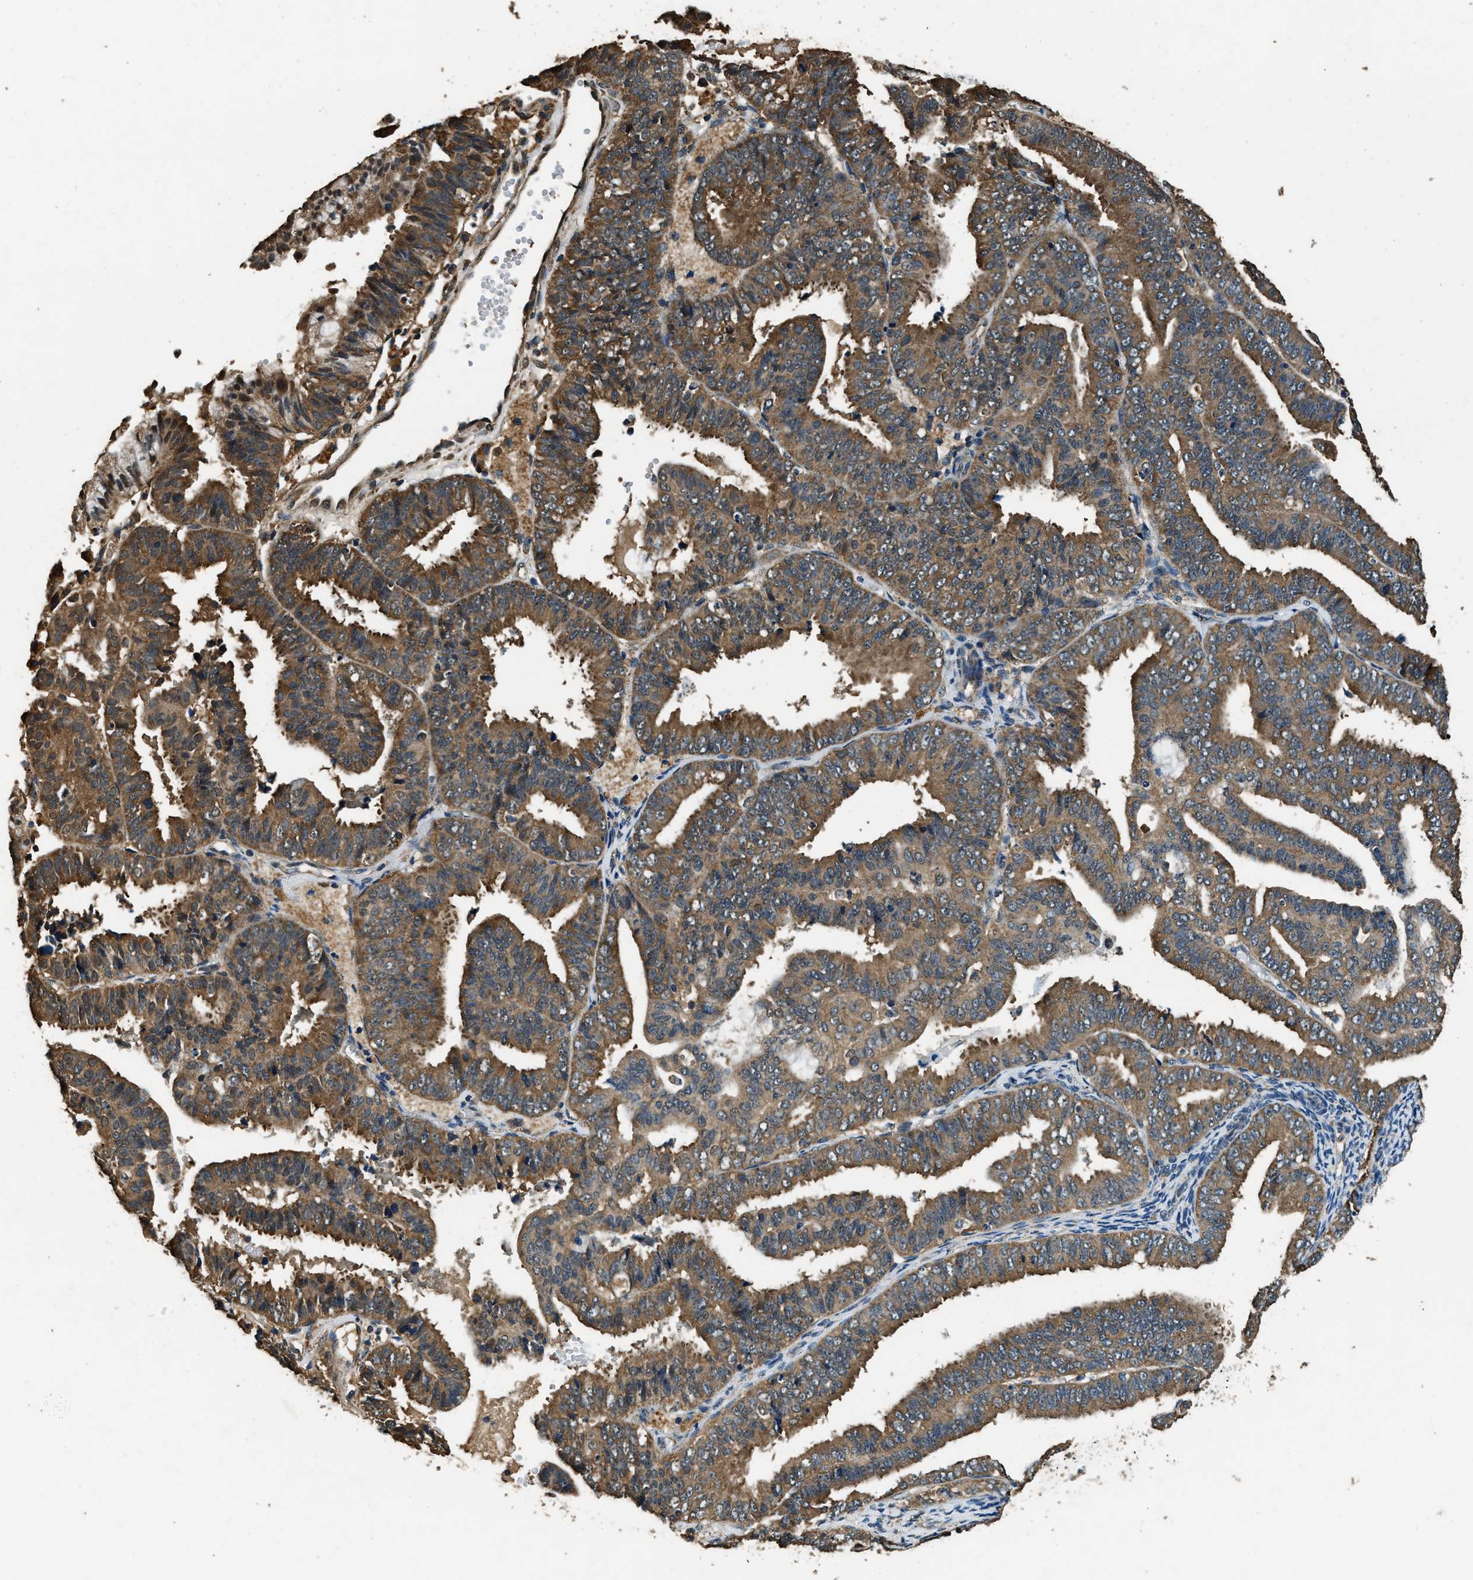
{"staining": {"intensity": "moderate", "quantity": ">75%", "location": "cytoplasmic/membranous"}, "tissue": "endometrial cancer", "cell_type": "Tumor cells", "image_type": "cancer", "snomed": [{"axis": "morphology", "description": "Adenocarcinoma, NOS"}, {"axis": "topography", "description": "Endometrium"}], "caption": "A medium amount of moderate cytoplasmic/membranous positivity is identified in approximately >75% of tumor cells in endometrial adenocarcinoma tissue. Immunohistochemistry (ihc) stains the protein in brown and the nuclei are stained blue.", "gene": "SALL3", "patient": {"sex": "female", "age": 63}}